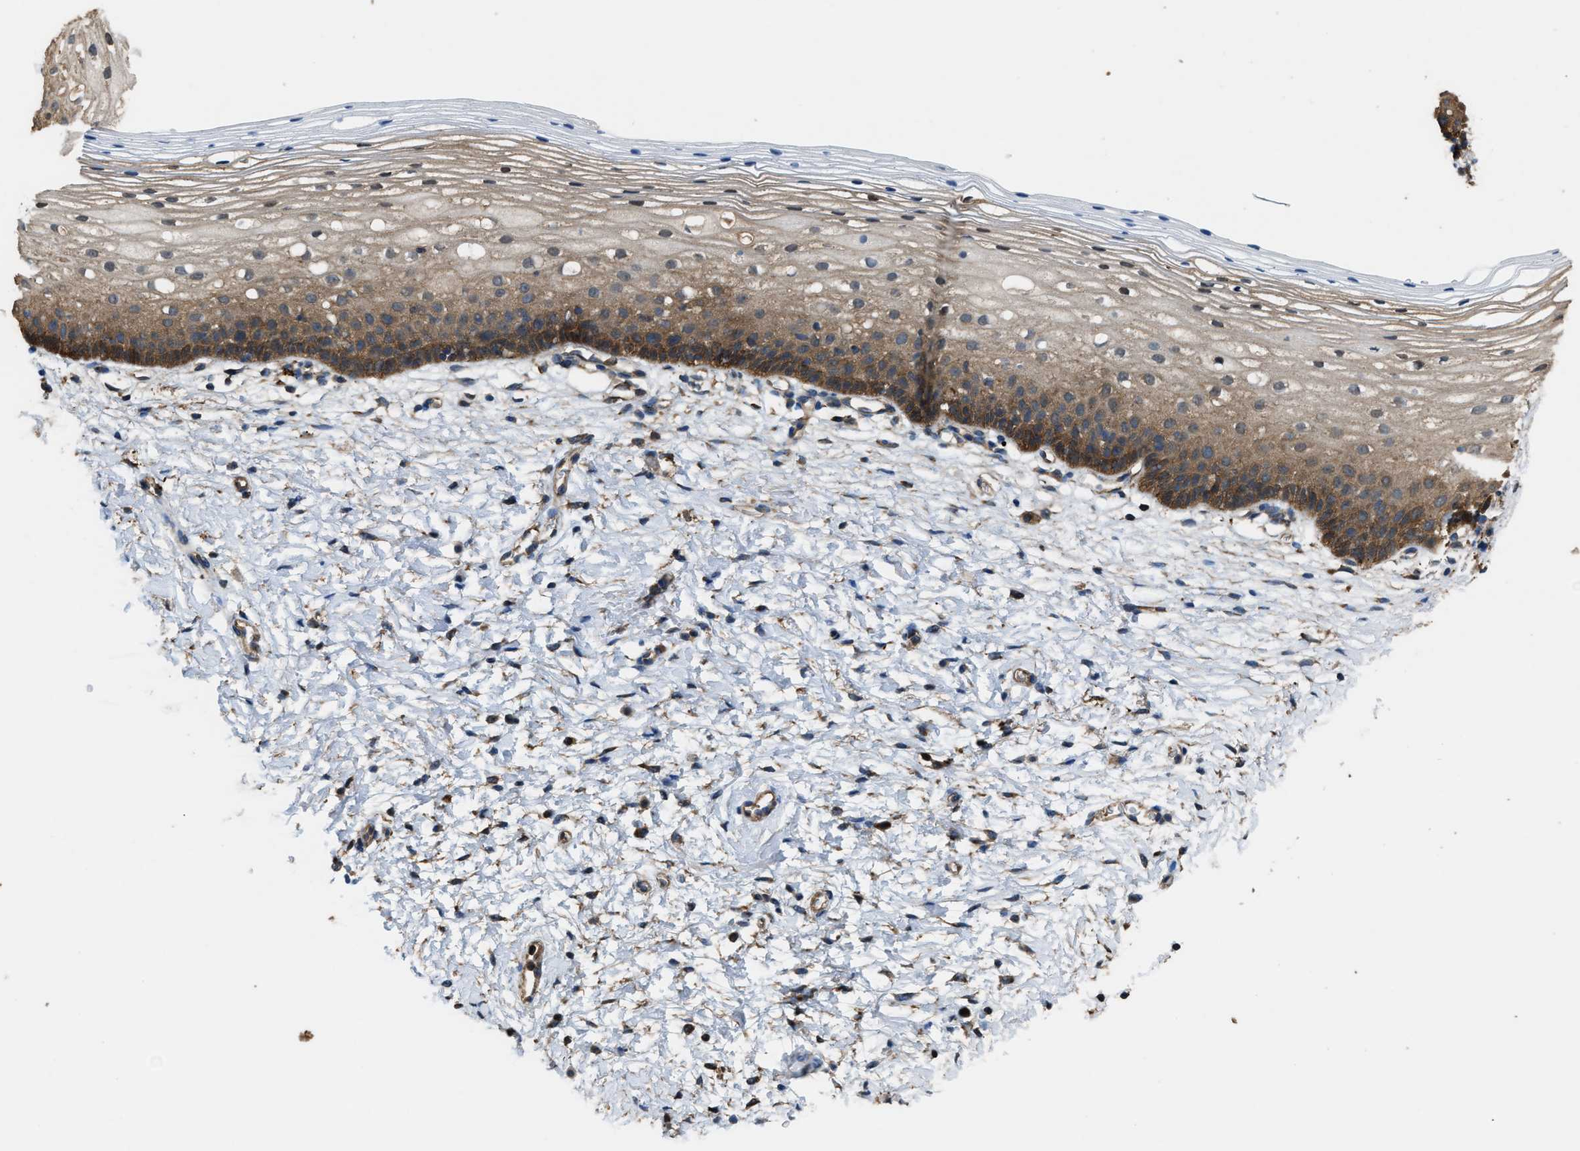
{"staining": {"intensity": "weak", "quantity": ">75%", "location": "cytoplasmic/membranous"}, "tissue": "cervix", "cell_type": "Glandular cells", "image_type": "normal", "snomed": [{"axis": "morphology", "description": "Normal tissue, NOS"}, {"axis": "topography", "description": "Cervix"}], "caption": "High-power microscopy captured an immunohistochemistry (IHC) micrograph of unremarkable cervix, revealing weak cytoplasmic/membranous staining in about >75% of glandular cells.", "gene": "ATIC", "patient": {"sex": "female", "age": 72}}